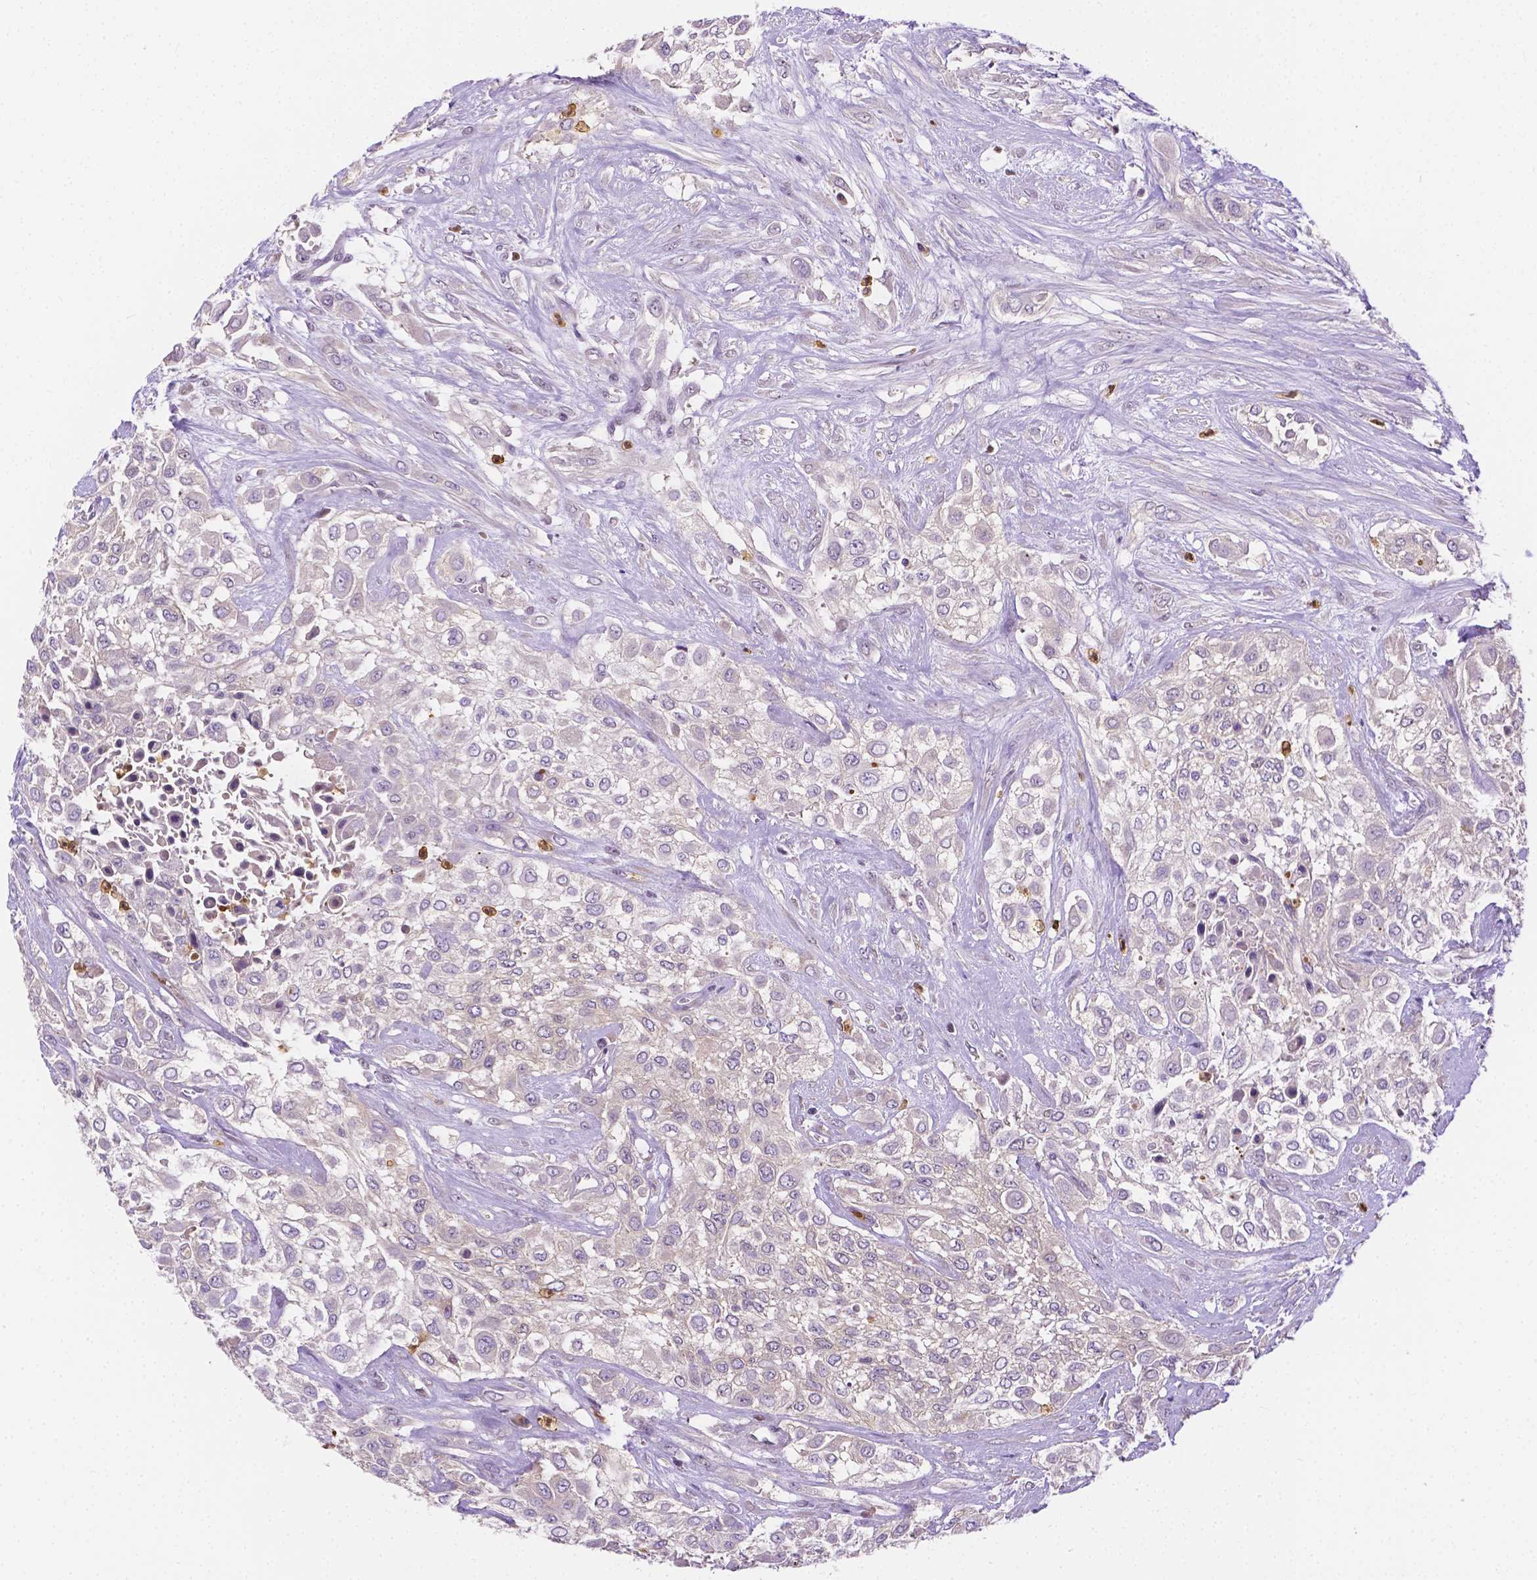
{"staining": {"intensity": "negative", "quantity": "none", "location": "none"}, "tissue": "urothelial cancer", "cell_type": "Tumor cells", "image_type": "cancer", "snomed": [{"axis": "morphology", "description": "Urothelial carcinoma, High grade"}, {"axis": "topography", "description": "Urinary bladder"}], "caption": "Urothelial cancer stained for a protein using immunohistochemistry (IHC) reveals no expression tumor cells.", "gene": "ZNRD2", "patient": {"sex": "male", "age": 57}}